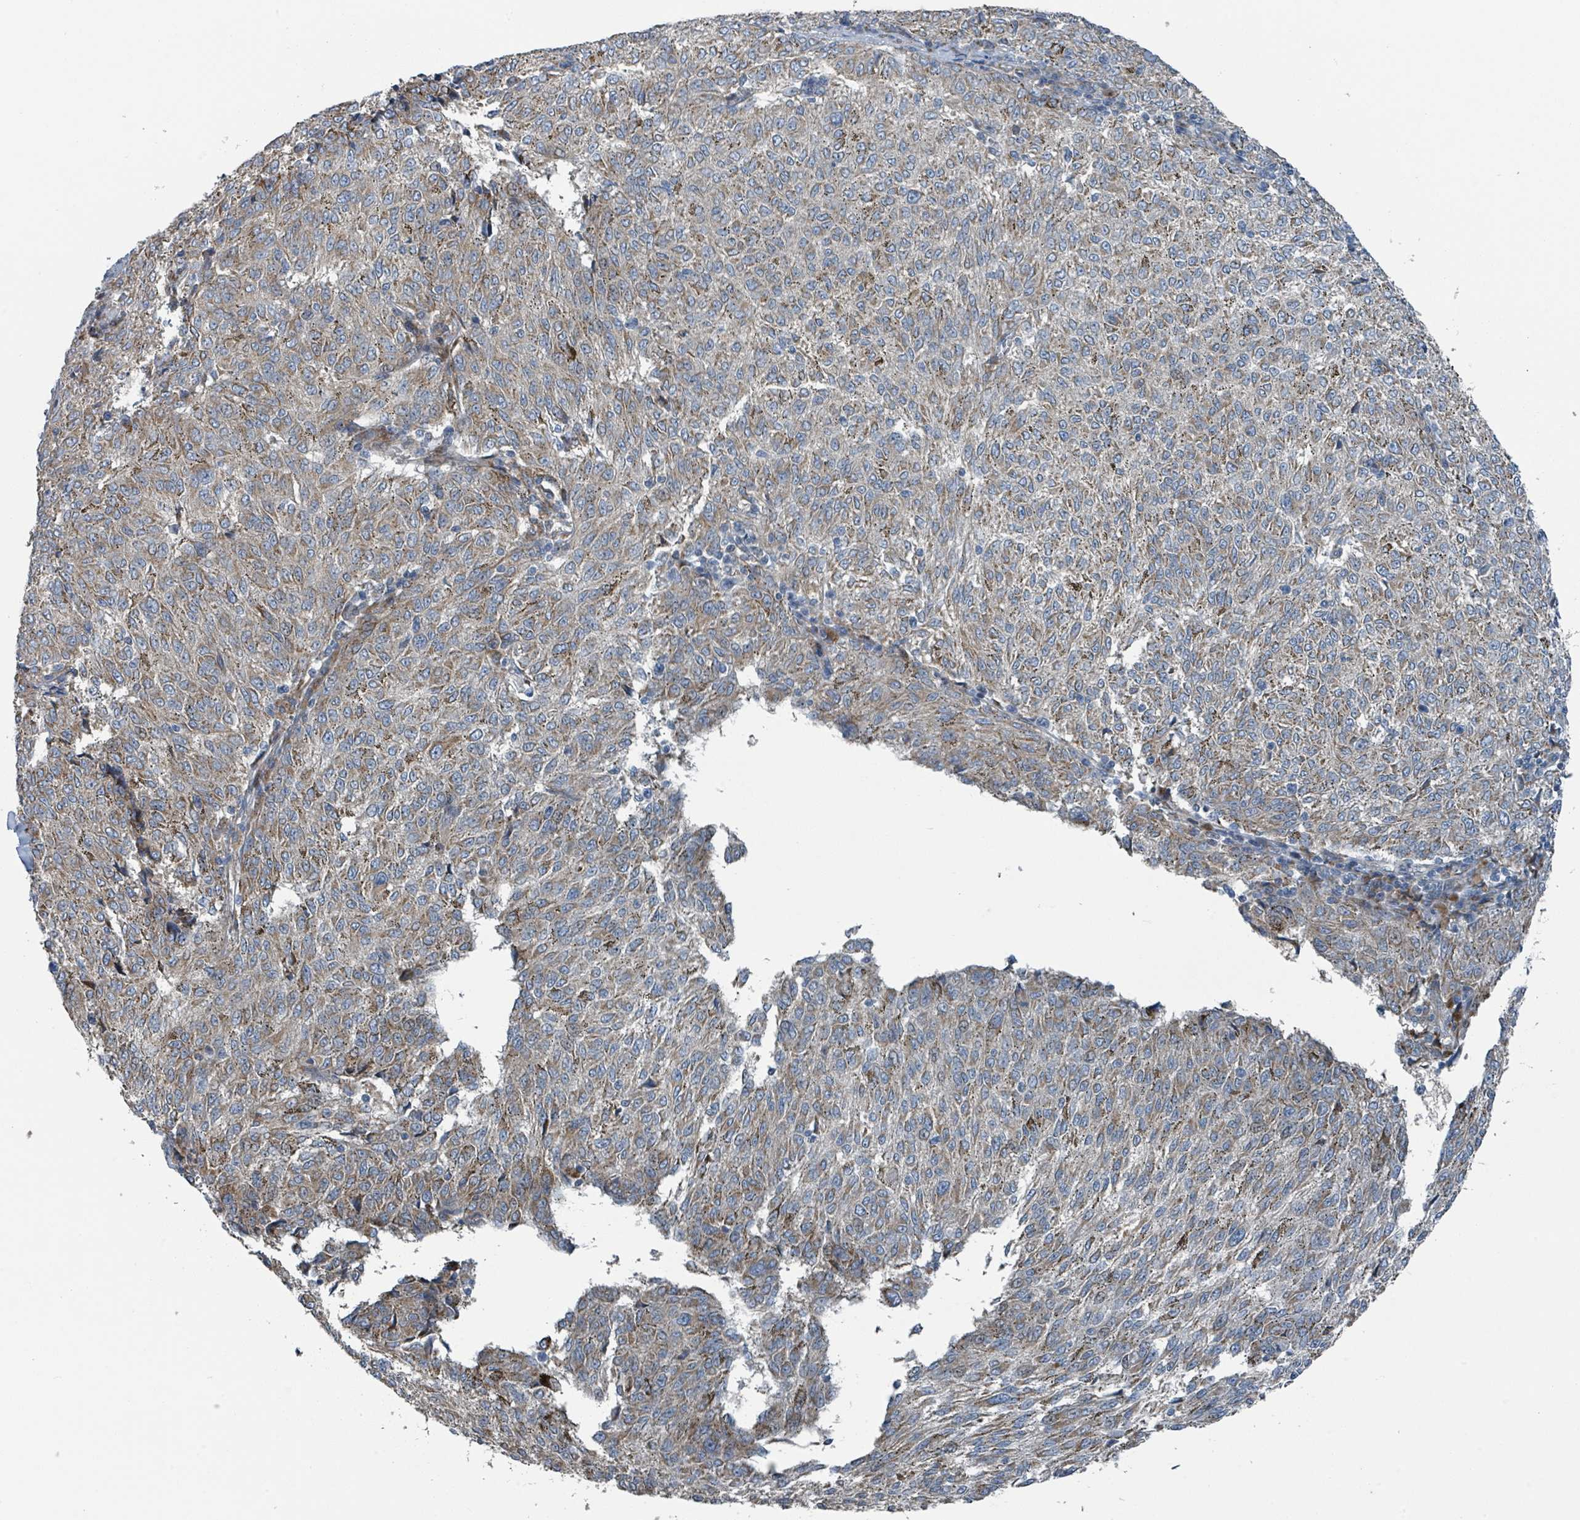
{"staining": {"intensity": "moderate", "quantity": "25%-75%", "location": "cytoplasmic/membranous"}, "tissue": "melanoma", "cell_type": "Tumor cells", "image_type": "cancer", "snomed": [{"axis": "morphology", "description": "Malignant melanoma, NOS"}, {"axis": "topography", "description": "Skin"}], "caption": "Malignant melanoma stained with IHC exhibits moderate cytoplasmic/membranous positivity in approximately 25%-75% of tumor cells. The staining was performed using DAB, with brown indicating positive protein expression. Nuclei are stained blue with hematoxylin.", "gene": "DIPK2A", "patient": {"sex": "female", "age": 72}}